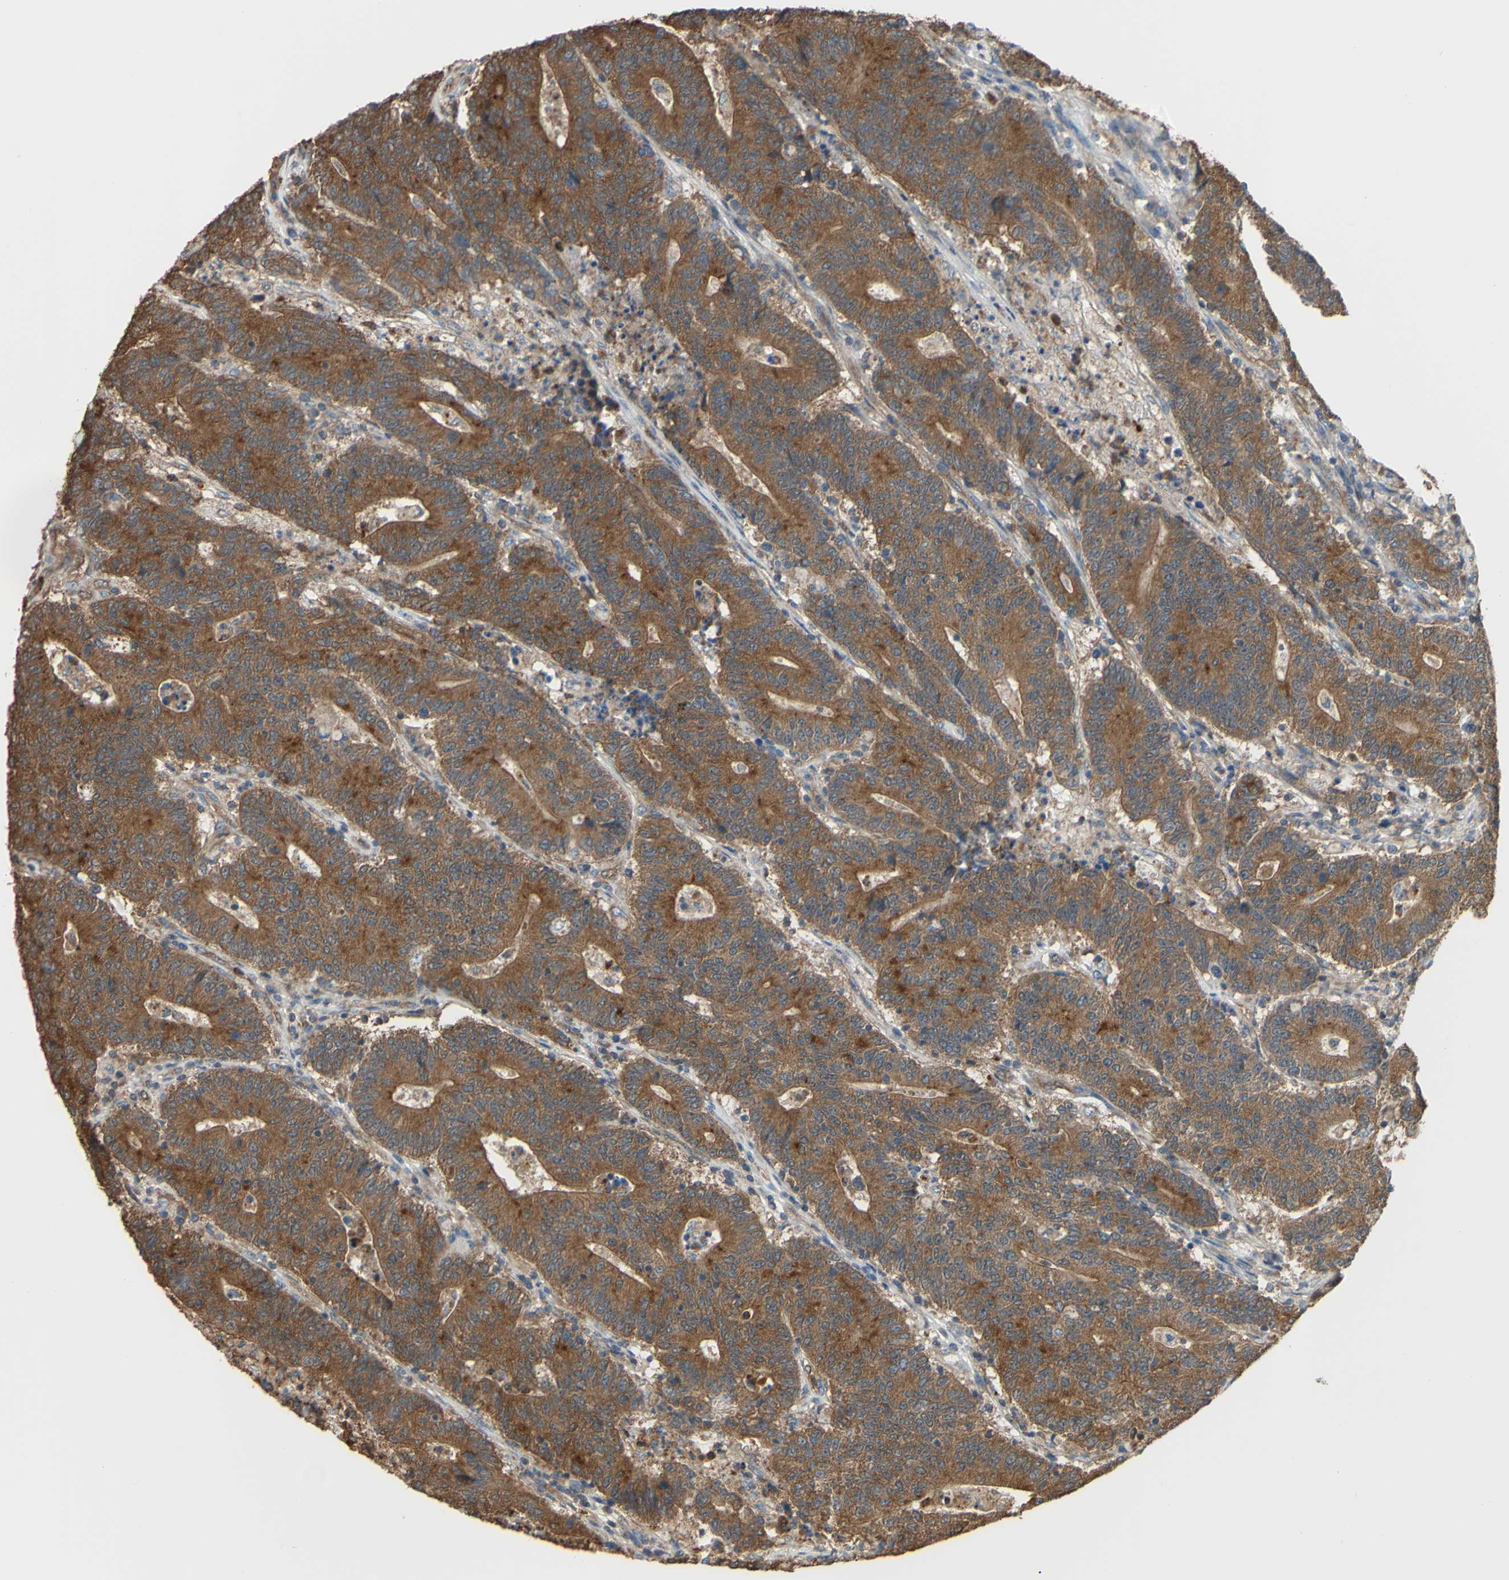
{"staining": {"intensity": "strong", "quantity": ">75%", "location": "cytoplasmic/membranous"}, "tissue": "colorectal cancer", "cell_type": "Tumor cells", "image_type": "cancer", "snomed": [{"axis": "morphology", "description": "Normal tissue, NOS"}, {"axis": "morphology", "description": "Adenocarcinoma, NOS"}, {"axis": "topography", "description": "Colon"}], "caption": "Strong cytoplasmic/membranous expression is appreciated in approximately >75% of tumor cells in colorectal adenocarcinoma.", "gene": "CTTN", "patient": {"sex": "female", "age": 75}}